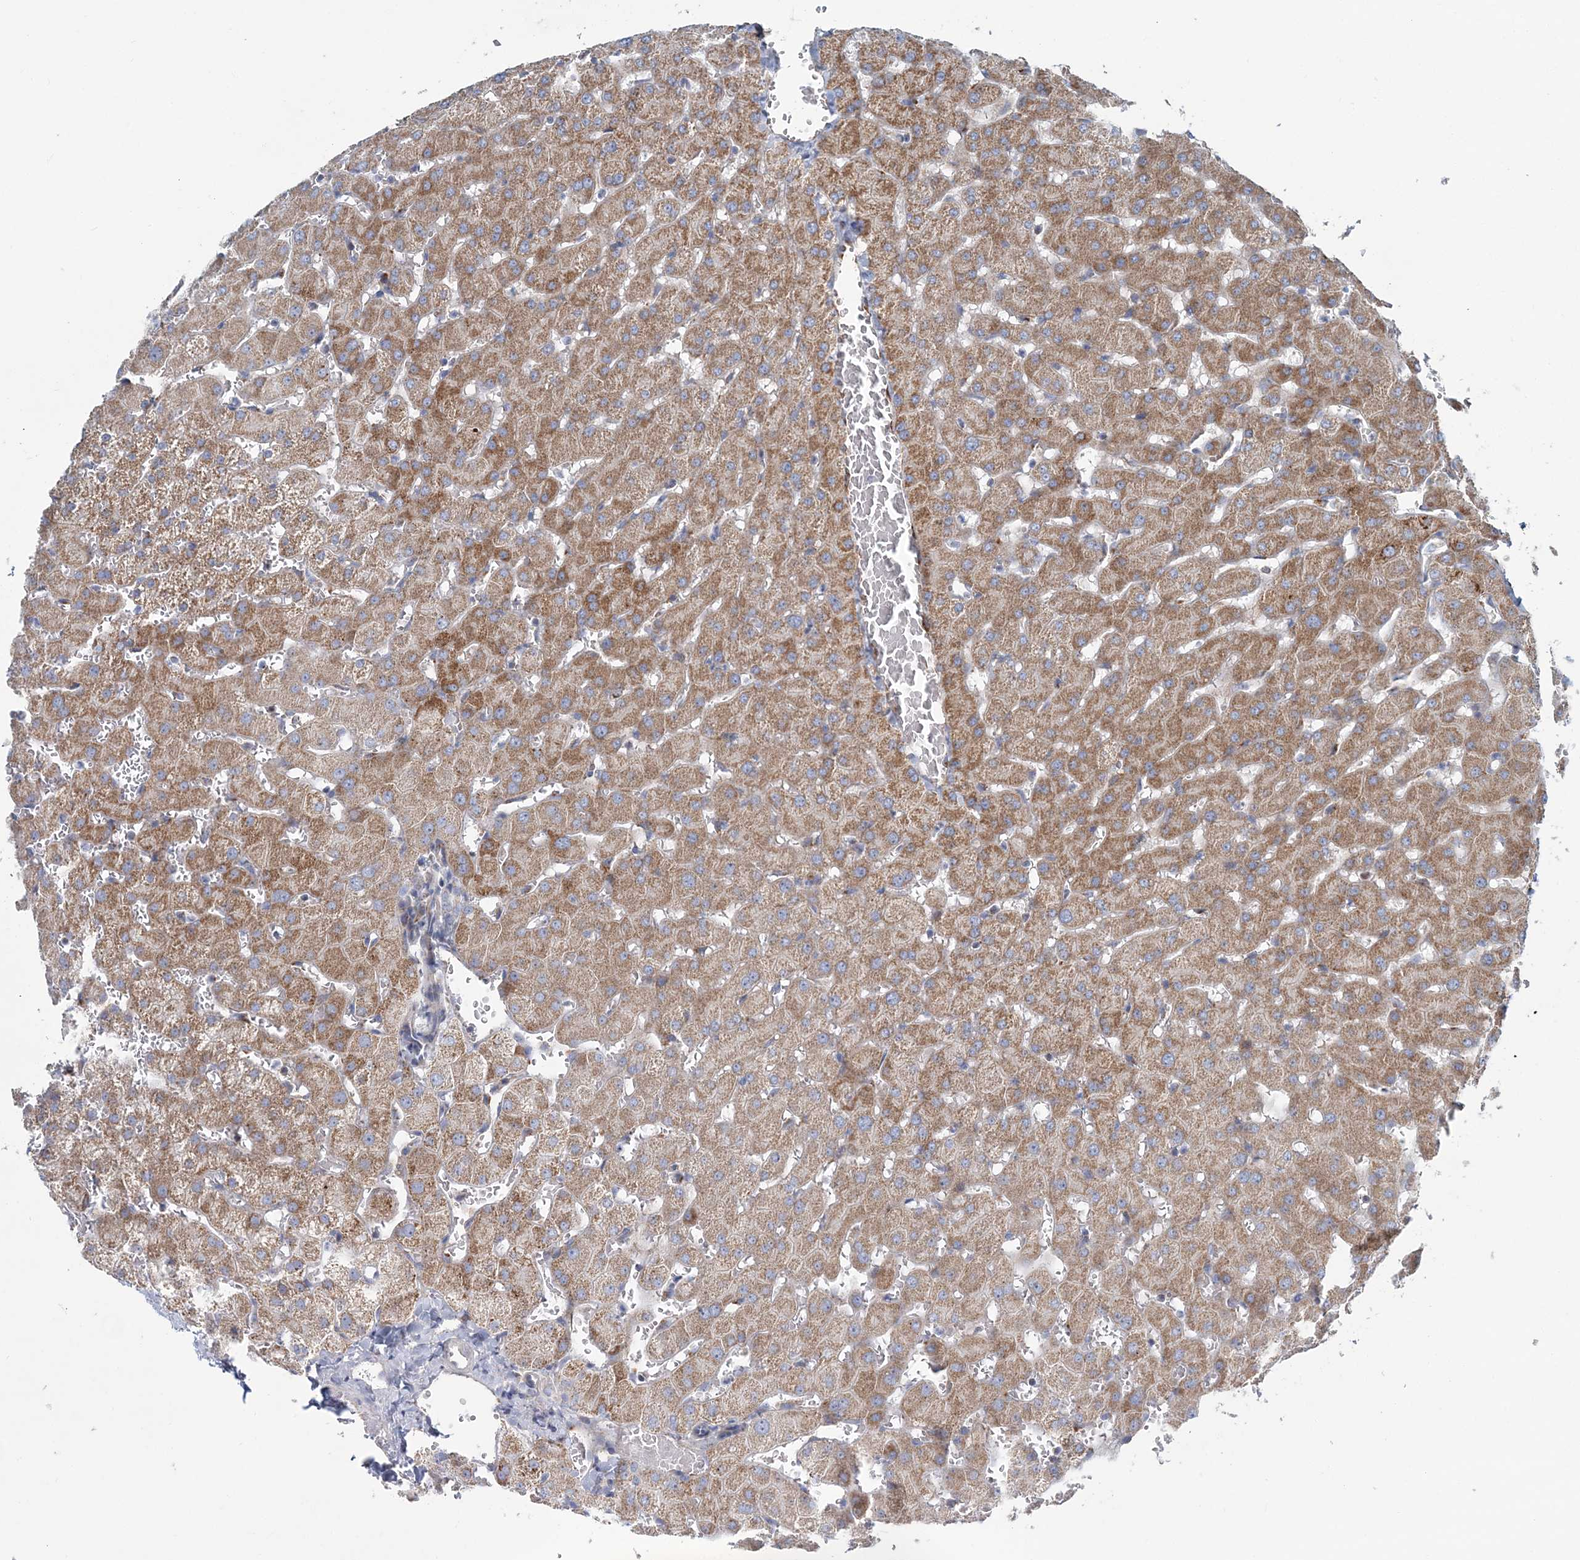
{"staining": {"intensity": "weak", "quantity": "<25%", "location": "cytoplasmic/membranous"}, "tissue": "liver", "cell_type": "Cholangiocytes", "image_type": "normal", "snomed": [{"axis": "morphology", "description": "Normal tissue, NOS"}, {"axis": "topography", "description": "Liver"}], "caption": "High power microscopy micrograph of an immunohistochemistry (IHC) image of unremarkable liver, revealing no significant staining in cholangiocytes. The staining is performed using DAB (3,3'-diaminobenzidine) brown chromogen with nuclei counter-stained in using hematoxylin.", "gene": "ARHGAP6", "patient": {"sex": "female", "age": 63}}